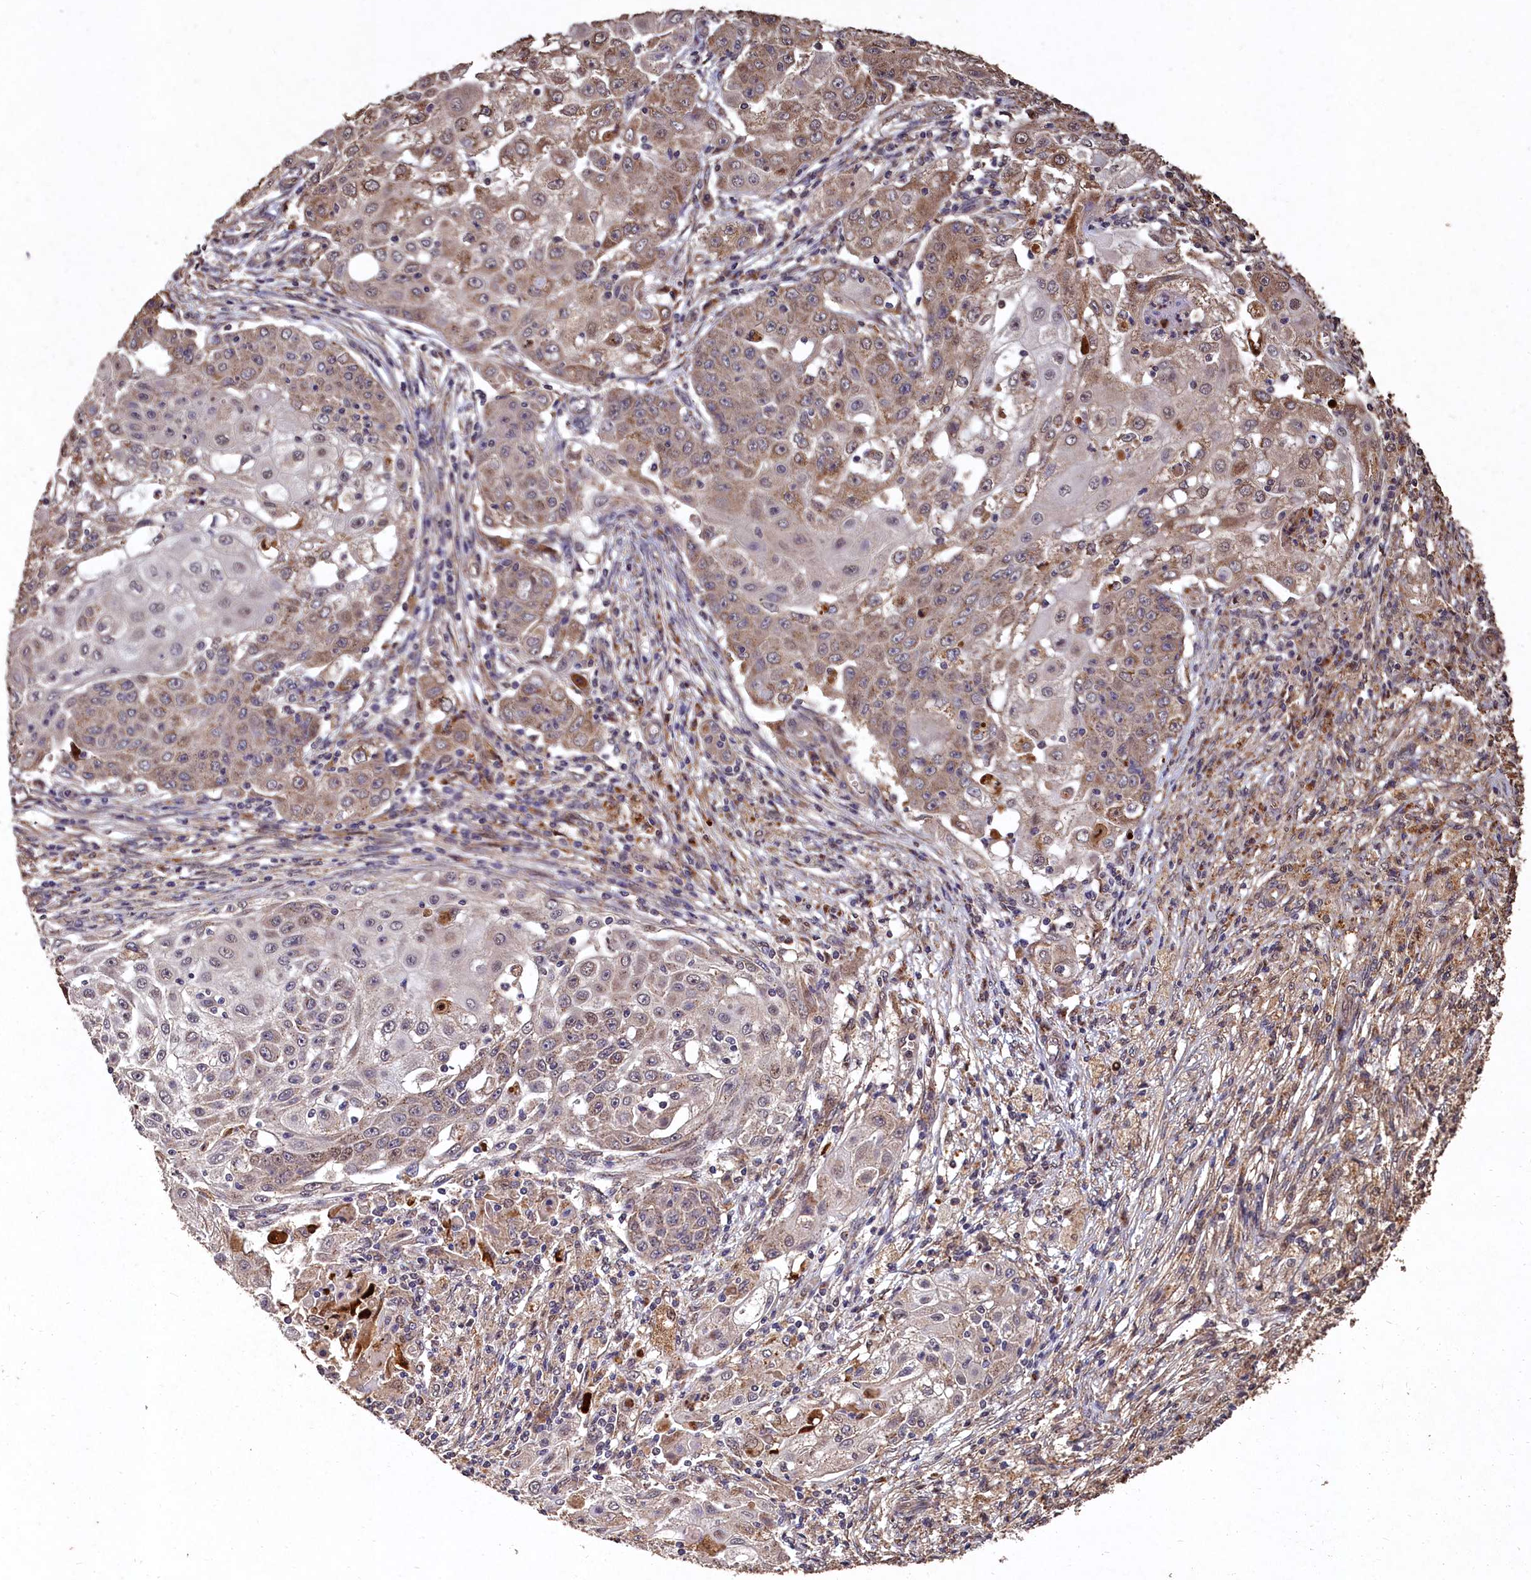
{"staining": {"intensity": "moderate", "quantity": "25%-75%", "location": "cytoplasmic/membranous"}, "tissue": "ovarian cancer", "cell_type": "Tumor cells", "image_type": "cancer", "snomed": [{"axis": "morphology", "description": "Carcinoma, endometroid"}, {"axis": "topography", "description": "Ovary"}], "caption": "The photomicrograph reveals immunohistochemical staining of endometroid carcinoma (ovarian). There is moderate cytoplasmic/membranous expression is present in approximately 25%-75% of tumor cells.", "gene": "LSM4", "patient": {"sex": "female", "age": 42}}